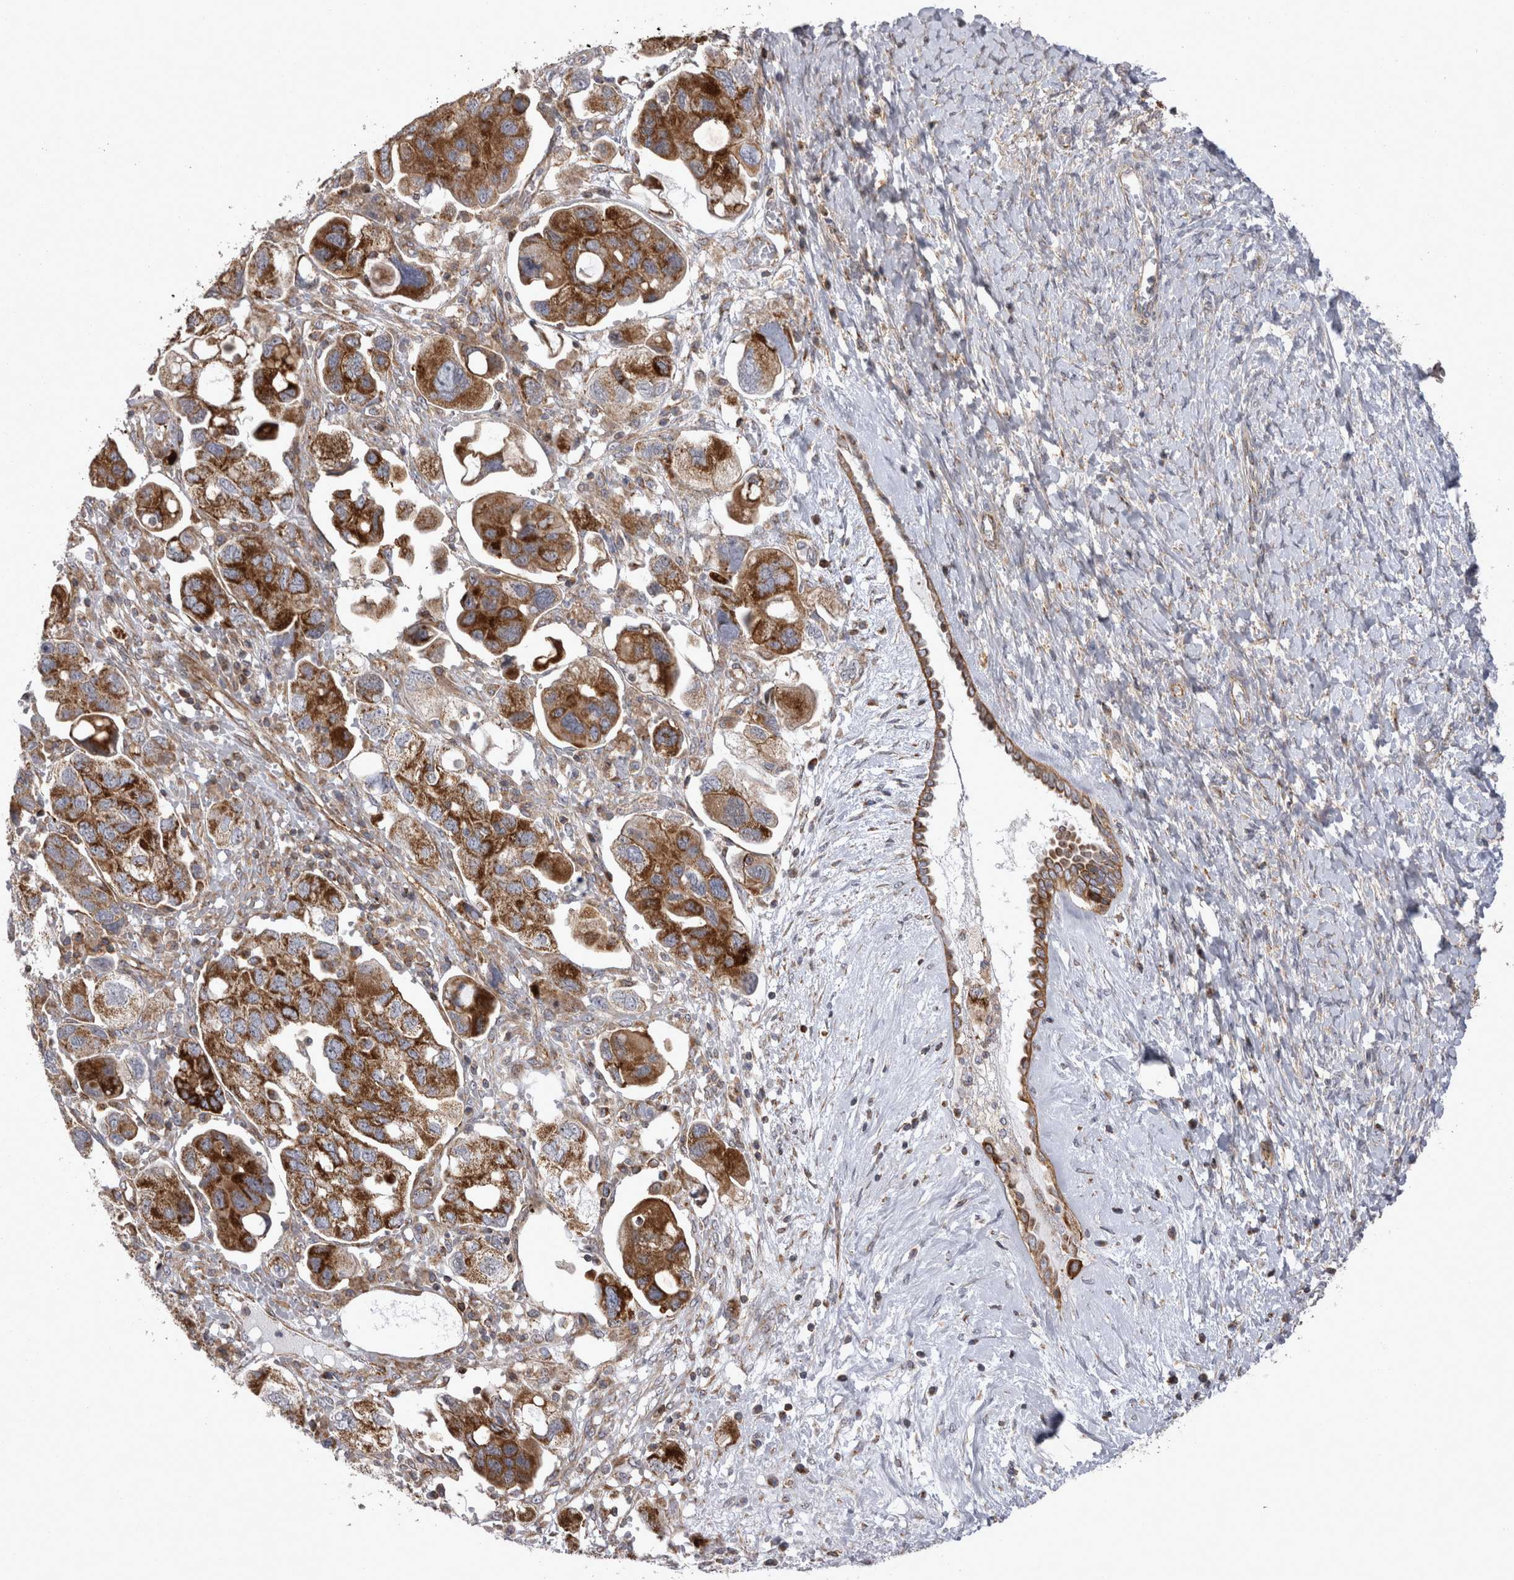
{"staining": {"intensity": "strong", "quantity": ">75%", "location": "cytoplasmic/membranous"}, "tissue": "ovarian cancer", "cell_type": "Tumor cells", "image_type": "cancer", "snomed": [{"axis": "morphology", "description": "Carcinoma, NOS"}, {"axis": "morphology", "description": "Cystadenocarcinoma, serous, NOS"}, {"axis": "topography", "description": "Ovary"}], "caption": "Strong cytoplasmic/membranous protein expression is present in approximately >75% of tumor cells in ovarian cancer (serous cystadenocarcinoma). (brown staining indicates protein expression, while blue staining denotes nuclei).", "gene": "TSPOAP1", "patient": {"sex": "female", "age": 69}}